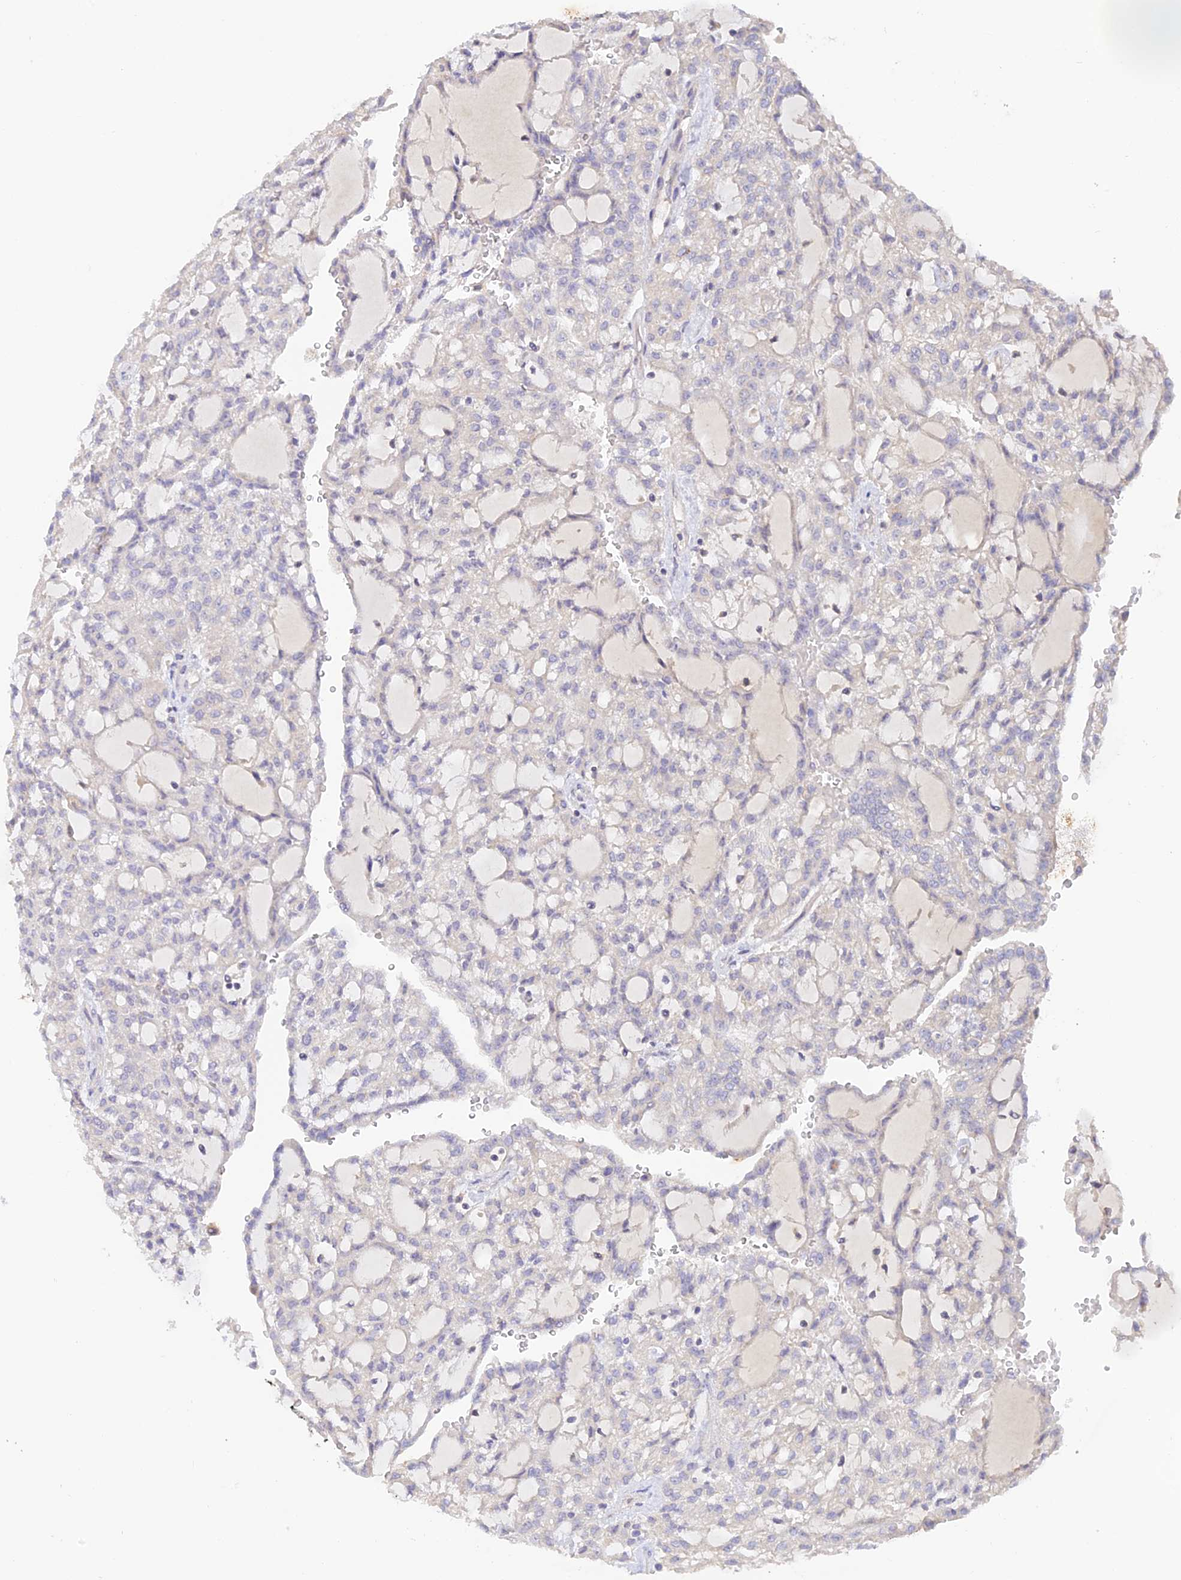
{"staining": {"intensity": "negative", "quantity": "none", "location": "none"}, "tissue": "renal cancer", "cell_type": "Tumor cells", "image_type": "cancer", "snomed": [{"axis": "morphology", "description": "Adenocarcinoma, NOS"}, {"axis": "topography", "description": "Kidney"}], "caption": "Adenocarcinoma (renal) was stained to show a protein in brown. There is no significant staining in tumor cells.", "gene": "CAMSAP3", "patient": {"sex": "male", "age": 63}}